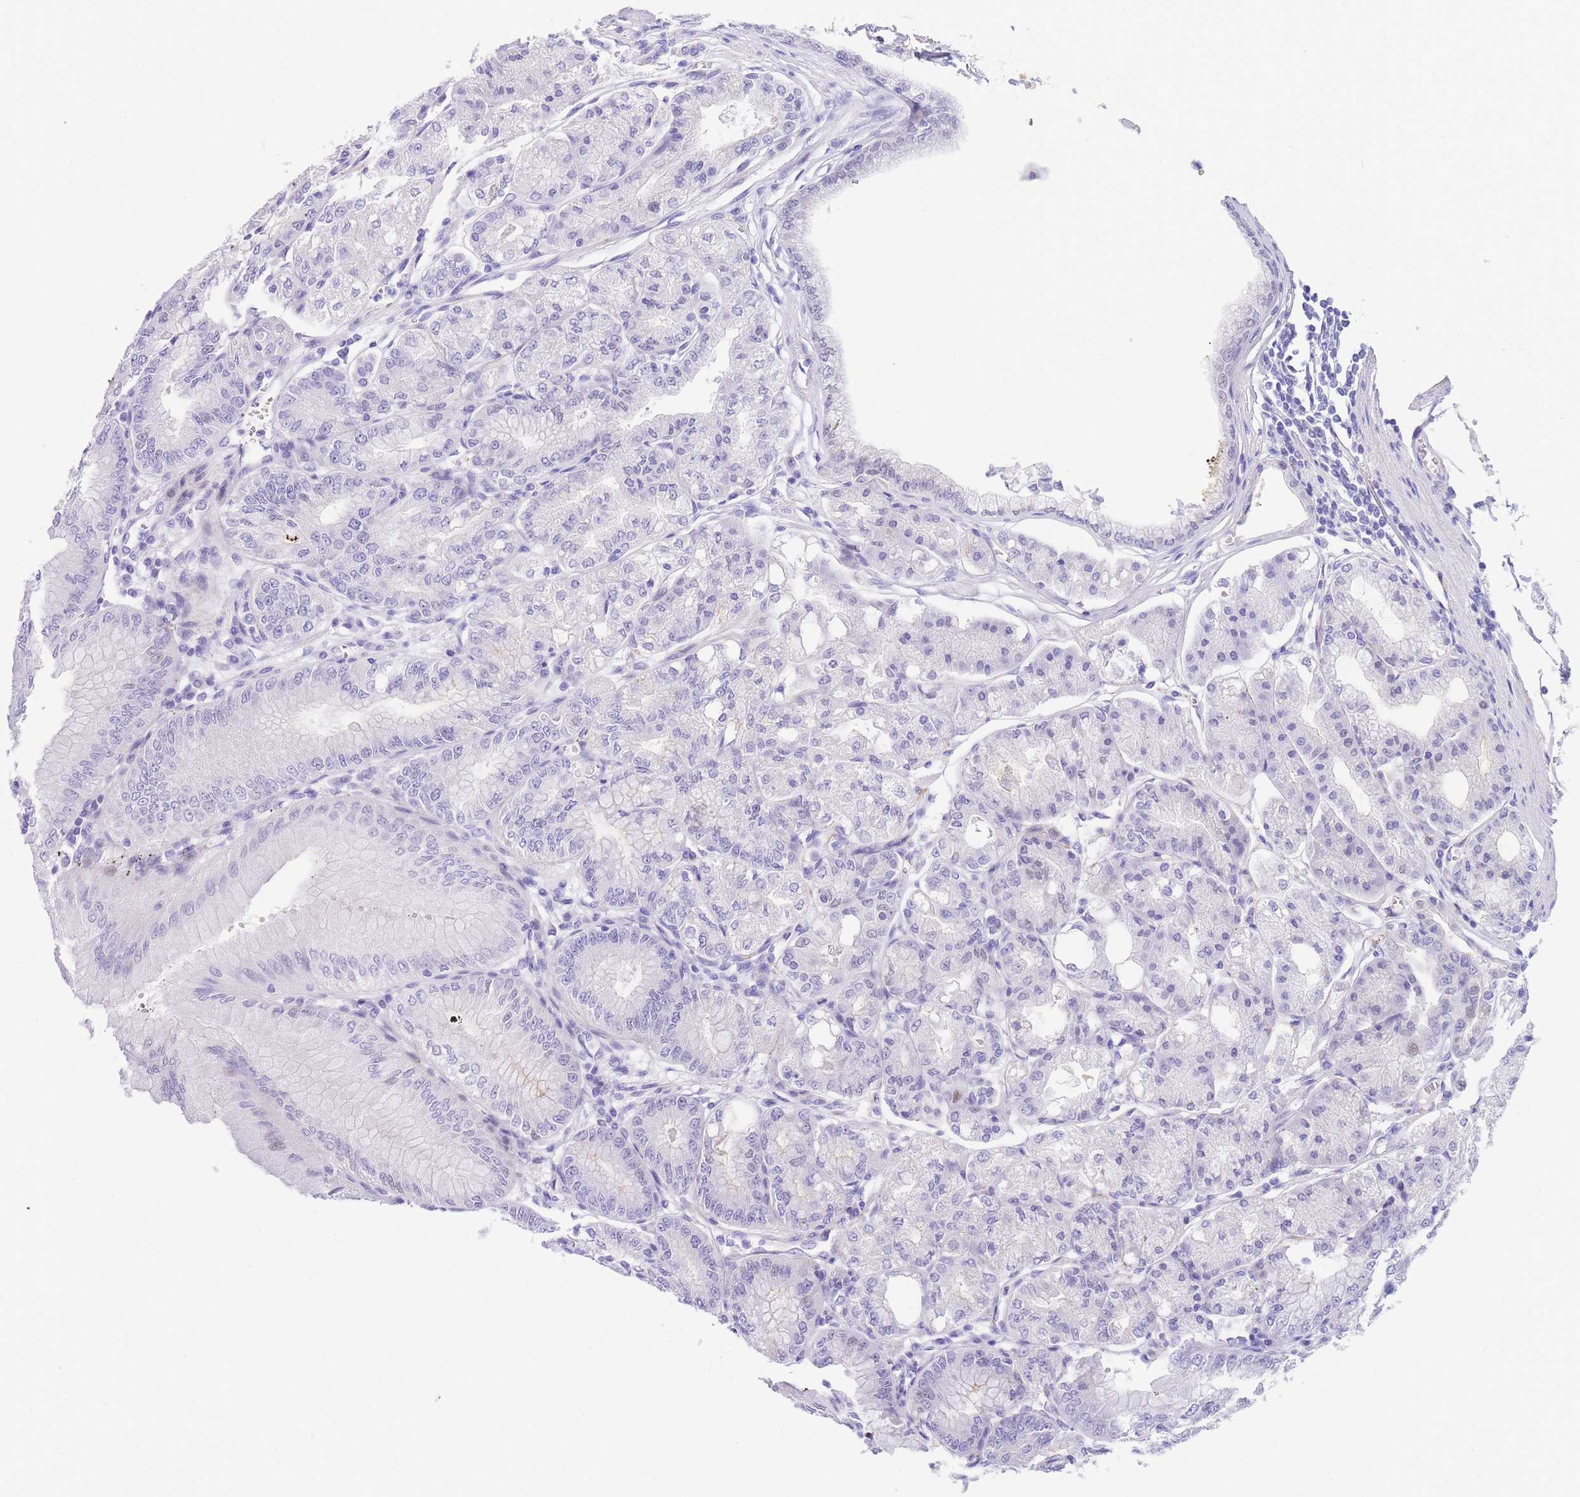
{"staining": {"intensity": "moderate", "quantity": "<25%", "location": "cytoplasmic/membranous"}, "tissue": "stomach", "cell_type": "Glandular cells", "image_type": "normal", "snomed": [{"axis": "morphology", "description": "Normal tissue, NOS"}, {"axis": "topography", "description": "Stomach, lower"}], "caption": "Immunohistochemistry (IHC) (DAB) staining of benign human stomach exhibits moderate cytoplasmic/membranous protein expression in approximately <25% of glandular cells. Using DAB (3,3'-diaminobenzidine) (brown) and hematoxylin (blue) stains, captured at high magnification using brightfield microscopy.", "gene": "TIFAB", "patient": {"sex": "male", "age": 71}}